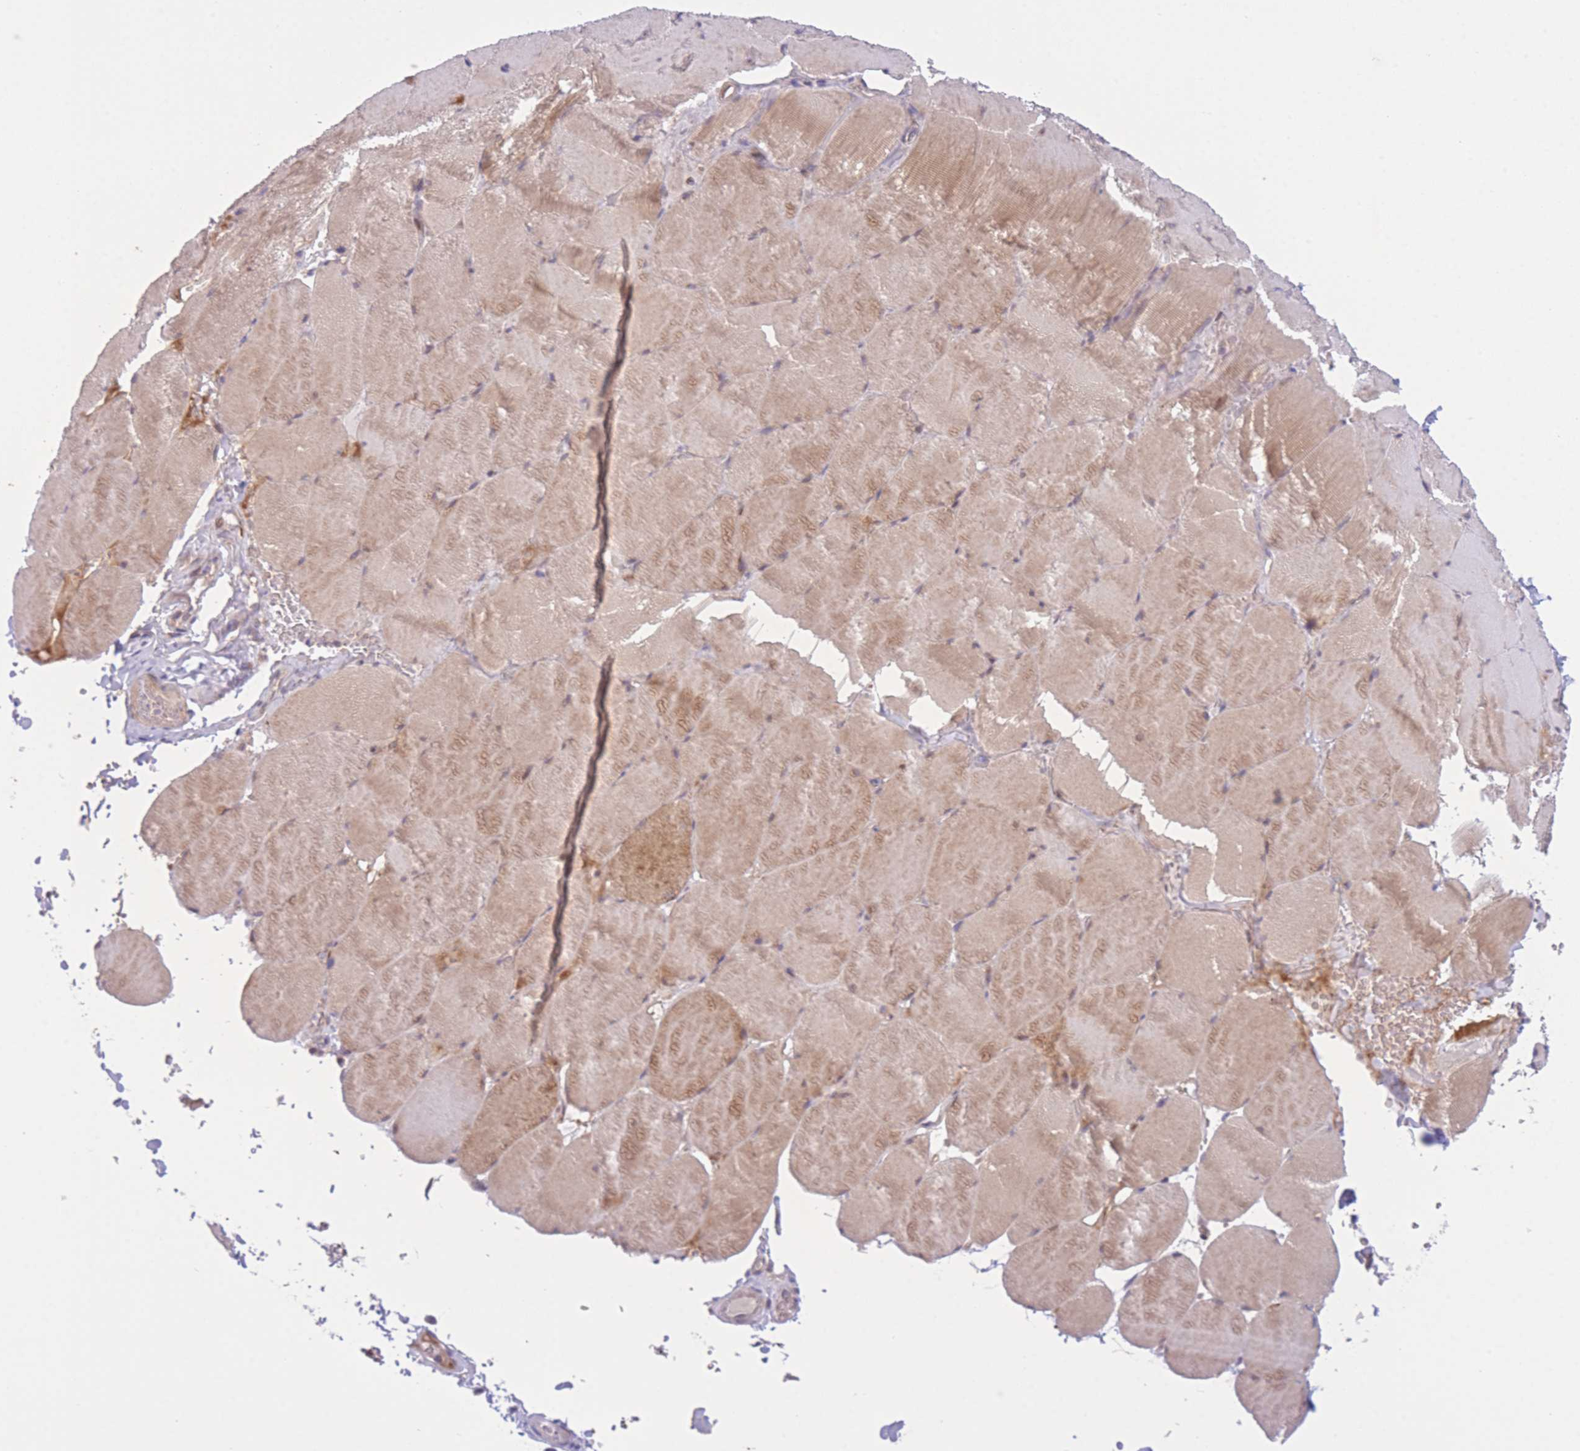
{"staining": {"intensity": "moderate", "quantity": "25%-75%", "location": "cytoplasmic/membranous"}, "tissue": "skeletal muscle", "cell_type": "Myocytes", "image_type": "normal", "snomed": [{"axis": "morphology", "description": "Normal tissue, NOS"}, {"axis": "topography", "description": "Skeletal muscle"}, {"axis": "topography", "description": "Head-Neck"}], "caption": "This is a micrograph of IHC staining of normal skeletal muscle, which shows moderate expression in the cytoplasmic/membranous of myocytes.", "gene": "CDC25B", "patient": {"sex": "male", "age": 66}}